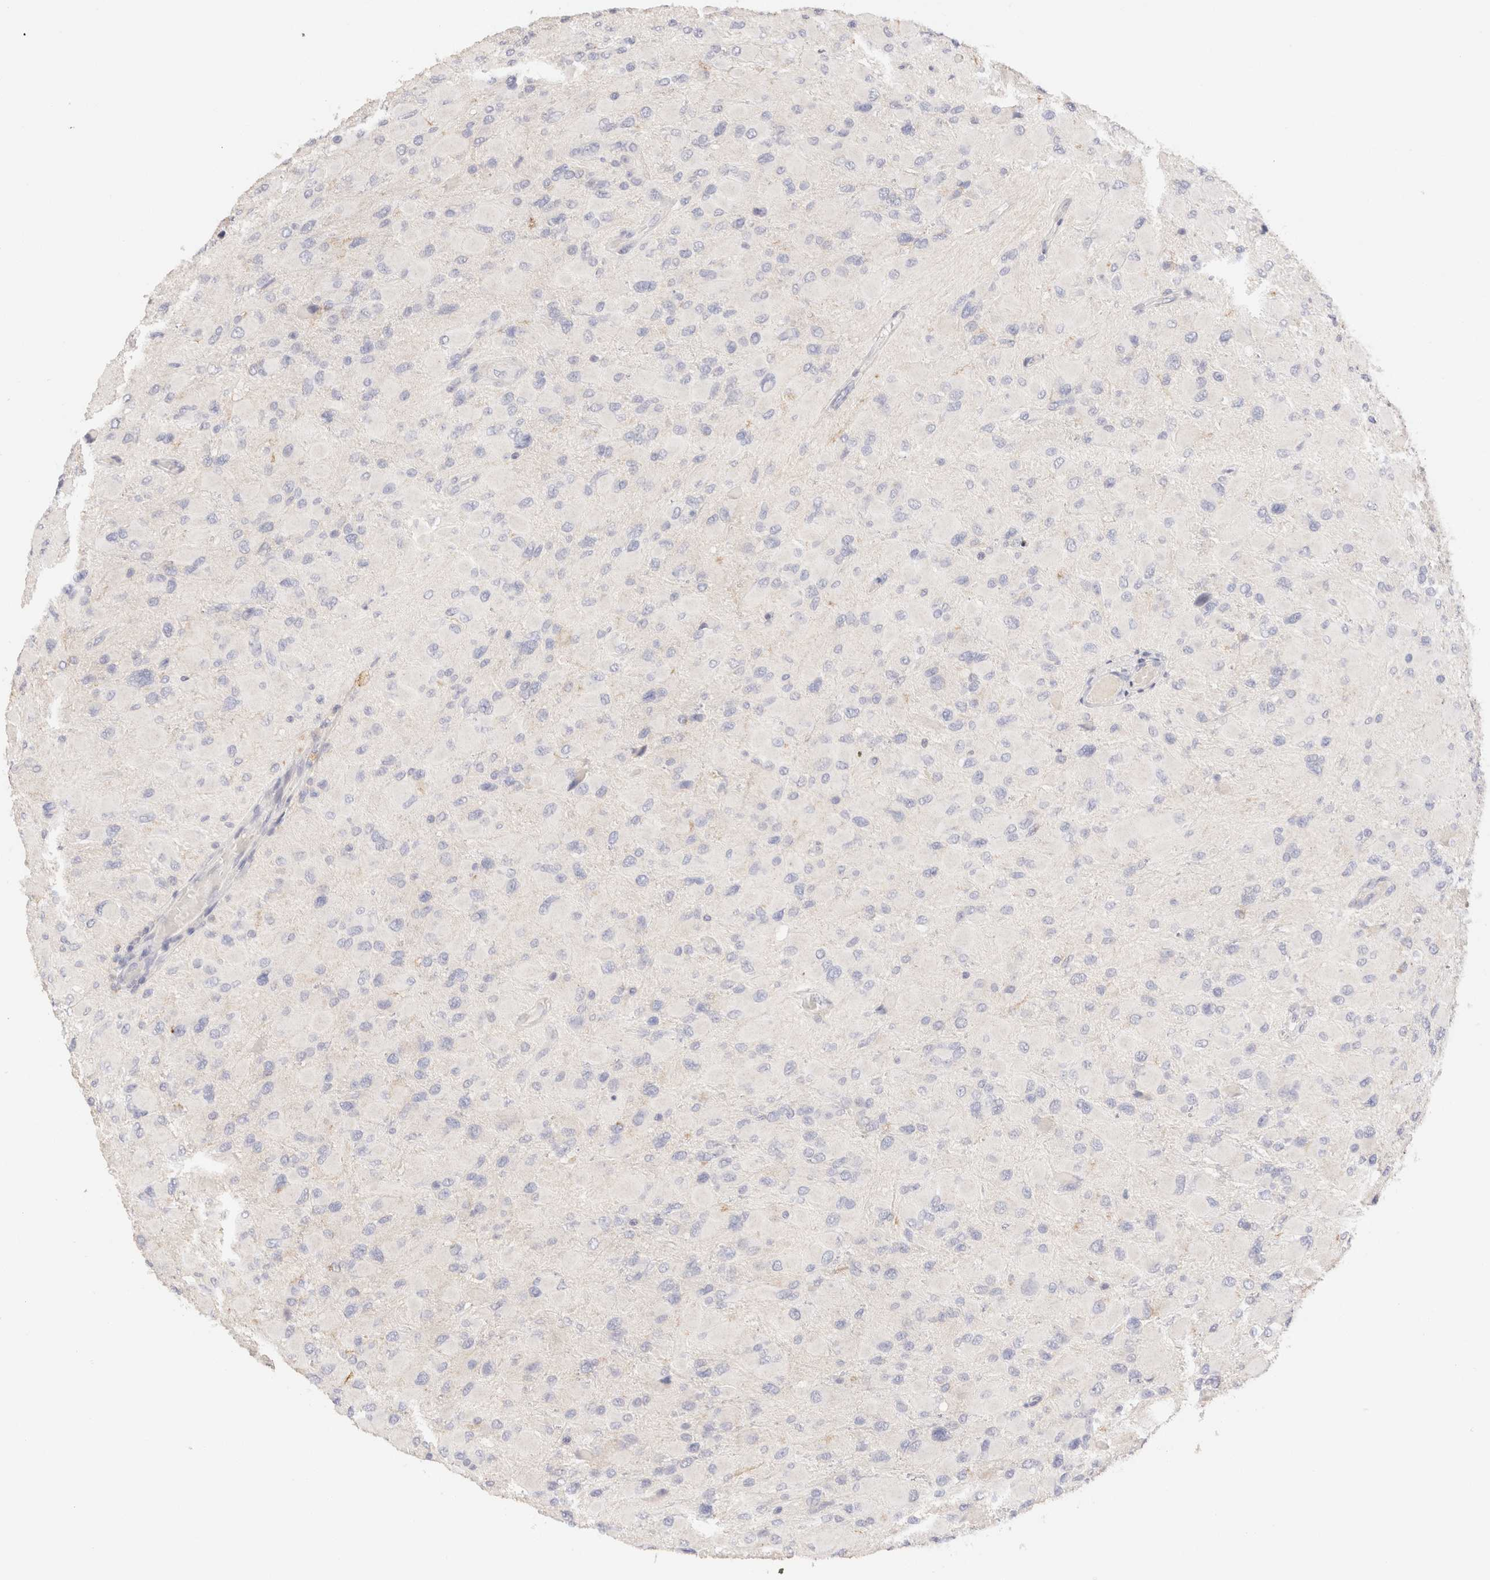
{"staining": {"intensity": "negative", "quantity": "none", "location": "none"}, "tissue": "glioma", "cell_type": "Tumor cells", "image_type": "cancer", "snomed": [{"axis": "morphology", "description": "Glioma, malignant, High grade"}, {"axis": "topography", "description": "Cerebral cortex"}], "caption": "Immunohistochemical staining of high-grade glioma (malignant) shows no significant expression in tumor cells.", "gene": "SCGB2A2", "patient": {"sex": "female", "age": 36}}